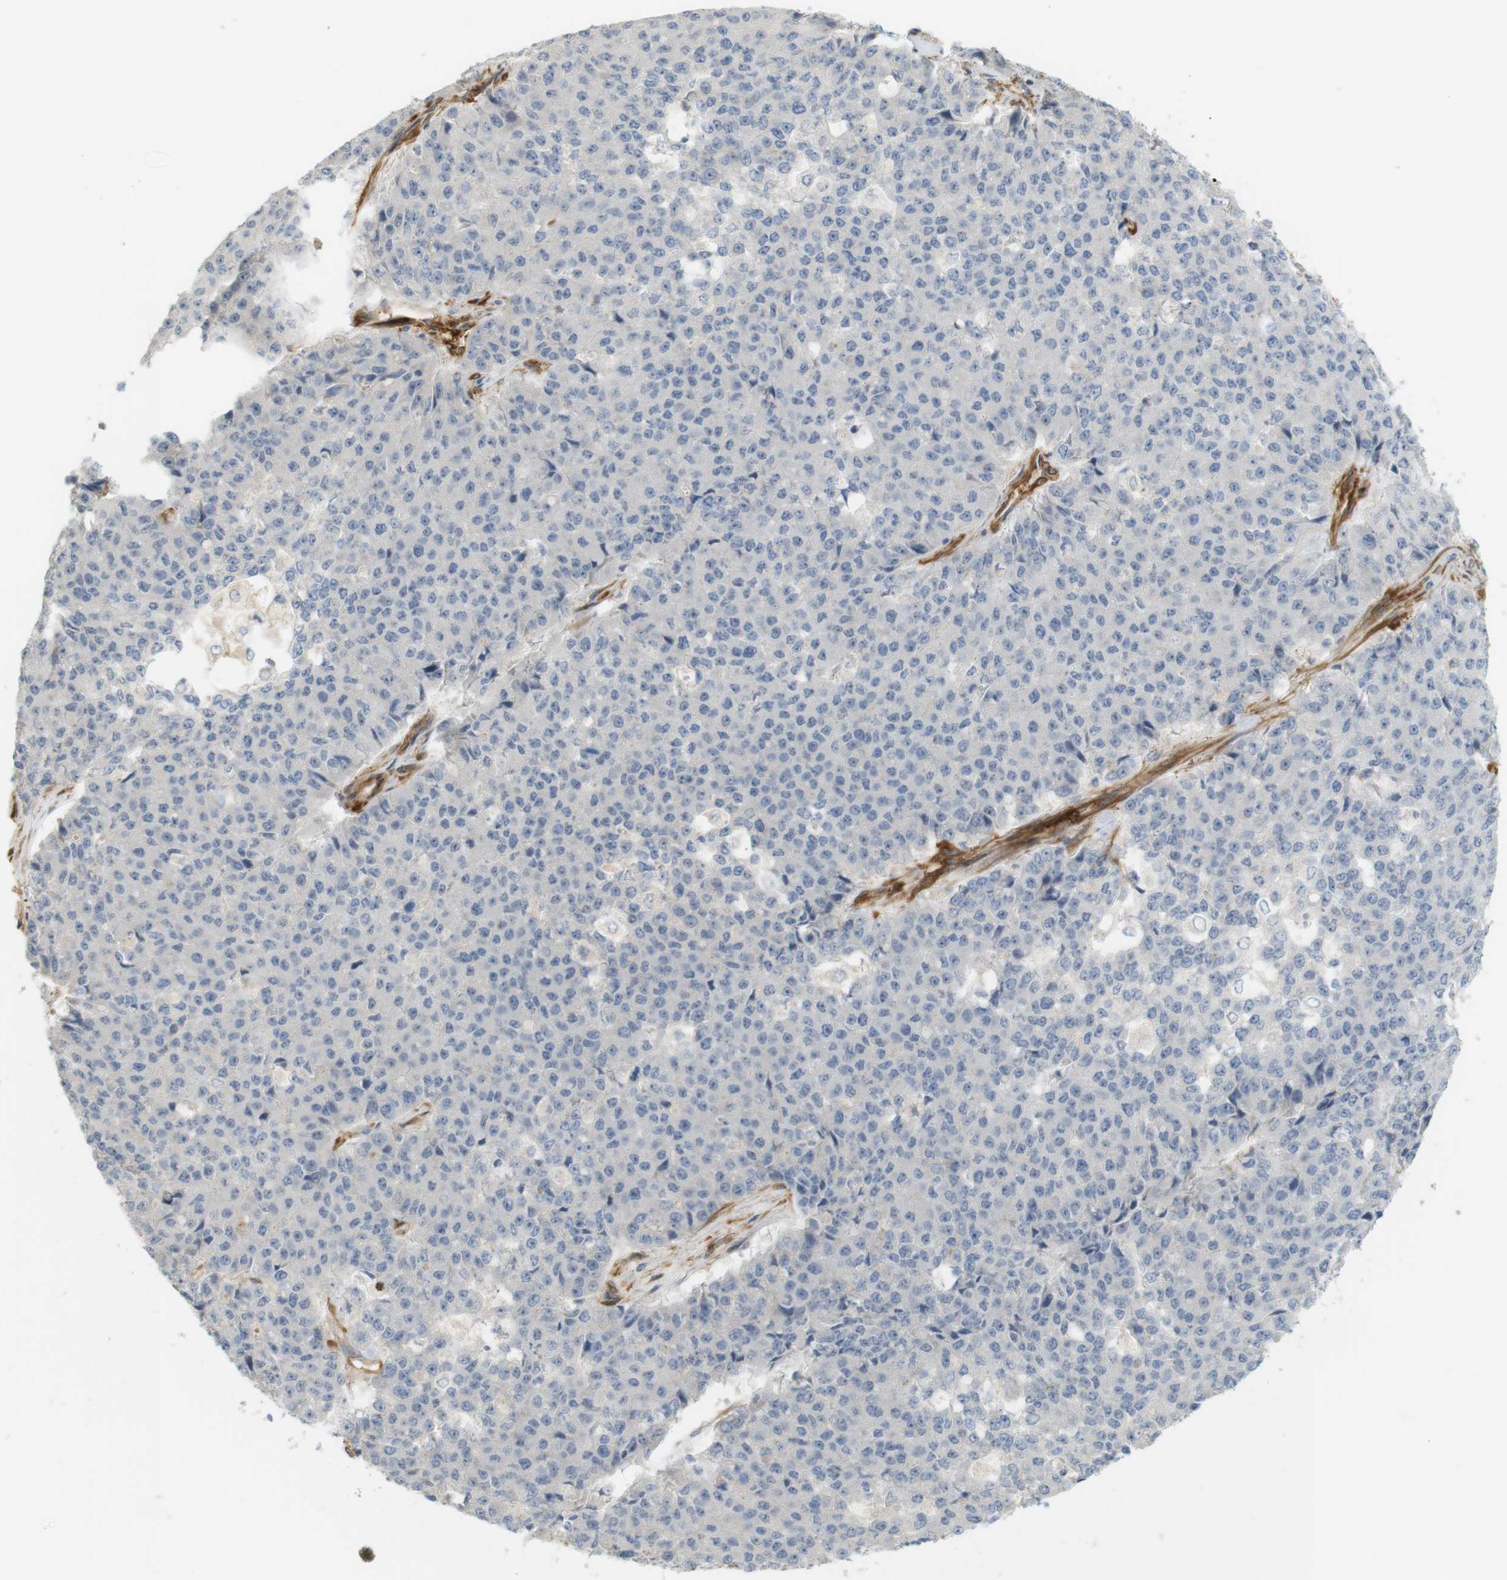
{"staining": {"intensity": "negative", "quantity": "none", "location": "none"}, "tissue": "pancreatic cancer", "cell_type": "Tumor cells", "image_type": "cancer", "snomed": [{"axis": "morphology", "description": "Adenocarcinoma, NOS"}, {"axis": "topography", "description": "Pancreas"}], "caption": "The micrograph exhibits no significant expression in tumor cells of pancreatic adenocarcinoma.", "gene": "PDE3A", "patient": {"sex": "male", "age": 50}}